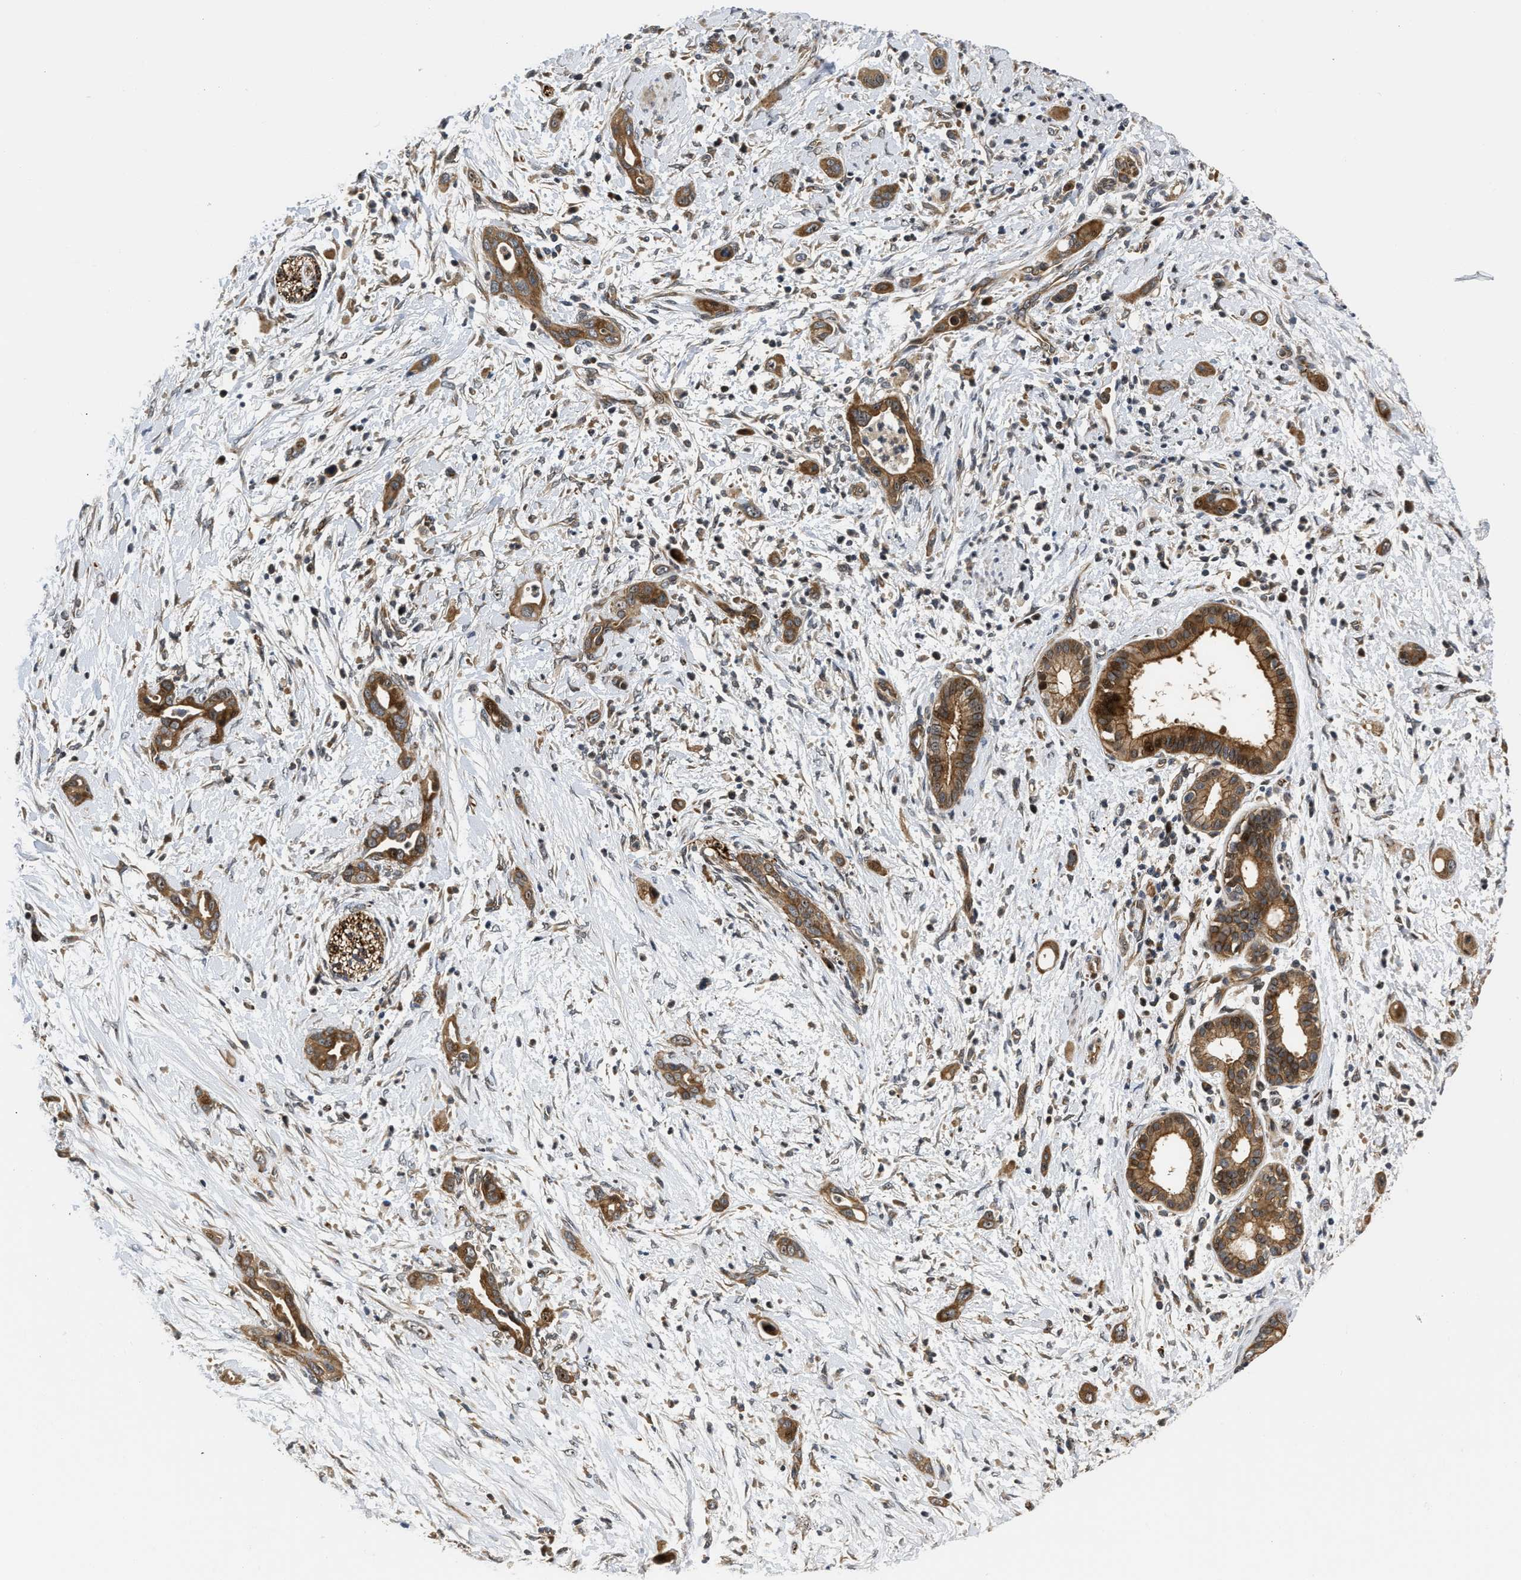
{"staining": {"intensity": "moderate", "quantity": ">75%", "location": "cytoplasmic/membranous,nuclear"}, "tissue": "pancreatic cancer", "cell_type": "Tumor cells", "image_type": "cancer", "snomed": [{"axis": "morphology", "description": "Adenocarcinoma, NOS"}, {"axis": "topography", "description": "Pancreas"}], "caption": "Immunohistochemical staining of pancreatic cancer (adenocarcinoma) shows moderate cytoplasmic/membranous and nuclear protein staining in about >75% of tumor cells. (DAB (3,3'-diaminobenzidine) IHC with brightfield microscopy, high magnification).", "gene": "ALDH3A2", "patient": {"sex": "male", "age": 59}}